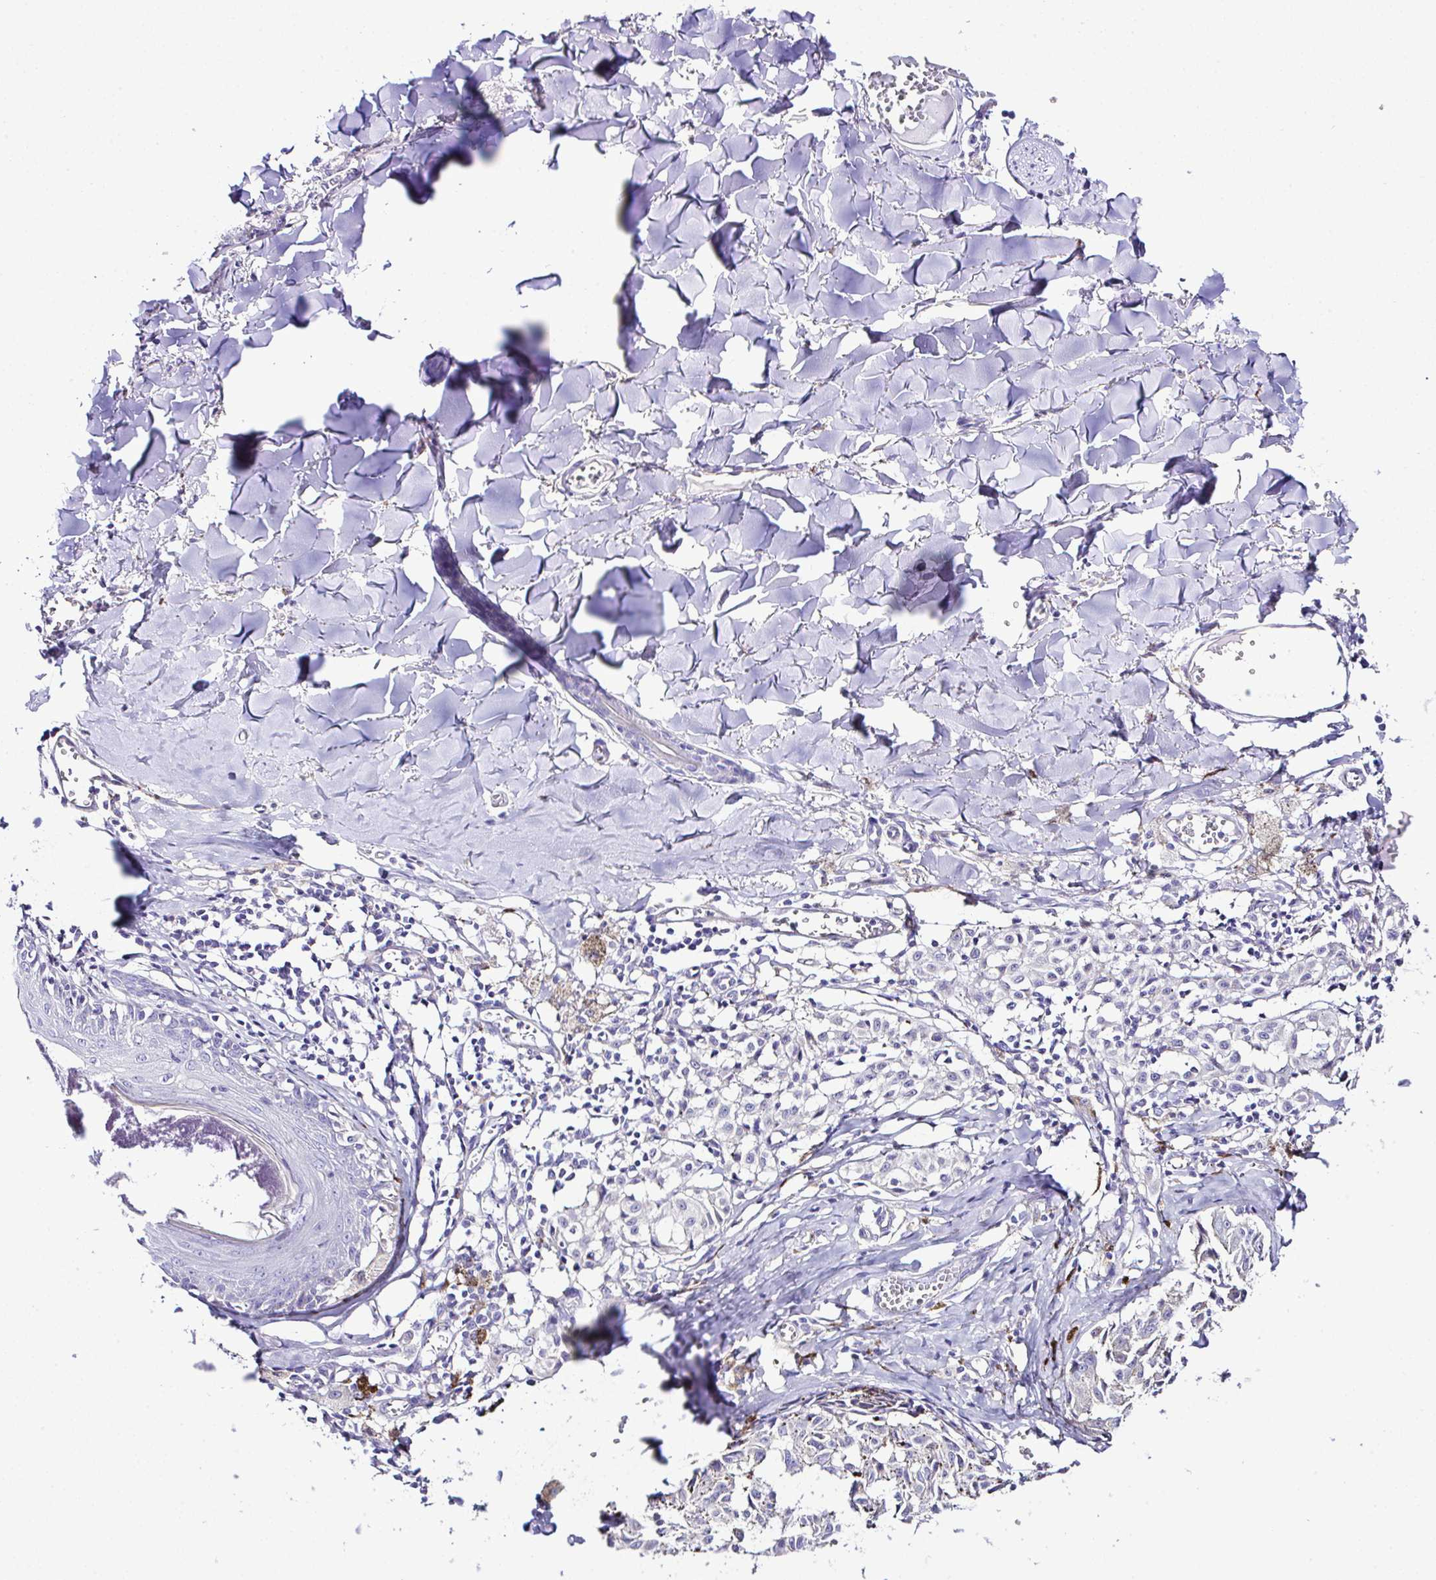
{"staining": {"intensity": "negative", "quantity": "none", "location": "none"}, "tissue": "melanoma", "cell_type": "Tumor cells", "image_type": "cancer", "snomed": [{"axis": "morphology", "description": "Malignant melanoma, NOS"}, {"axis": "topography", "description": "Skin"}], "caption": "DAB immunohistochemical staining of human malignant melanoma shows no significant expression in tumor cells. (Stains: DAB (3,3'-diaminobenzidine) immunohistochemistry with hematoxylin counter stain, Microscopy: brightfield microscopy at high magnification).", "gene": "OR4P4", "patient": {"sex": "female", "age": 43}}